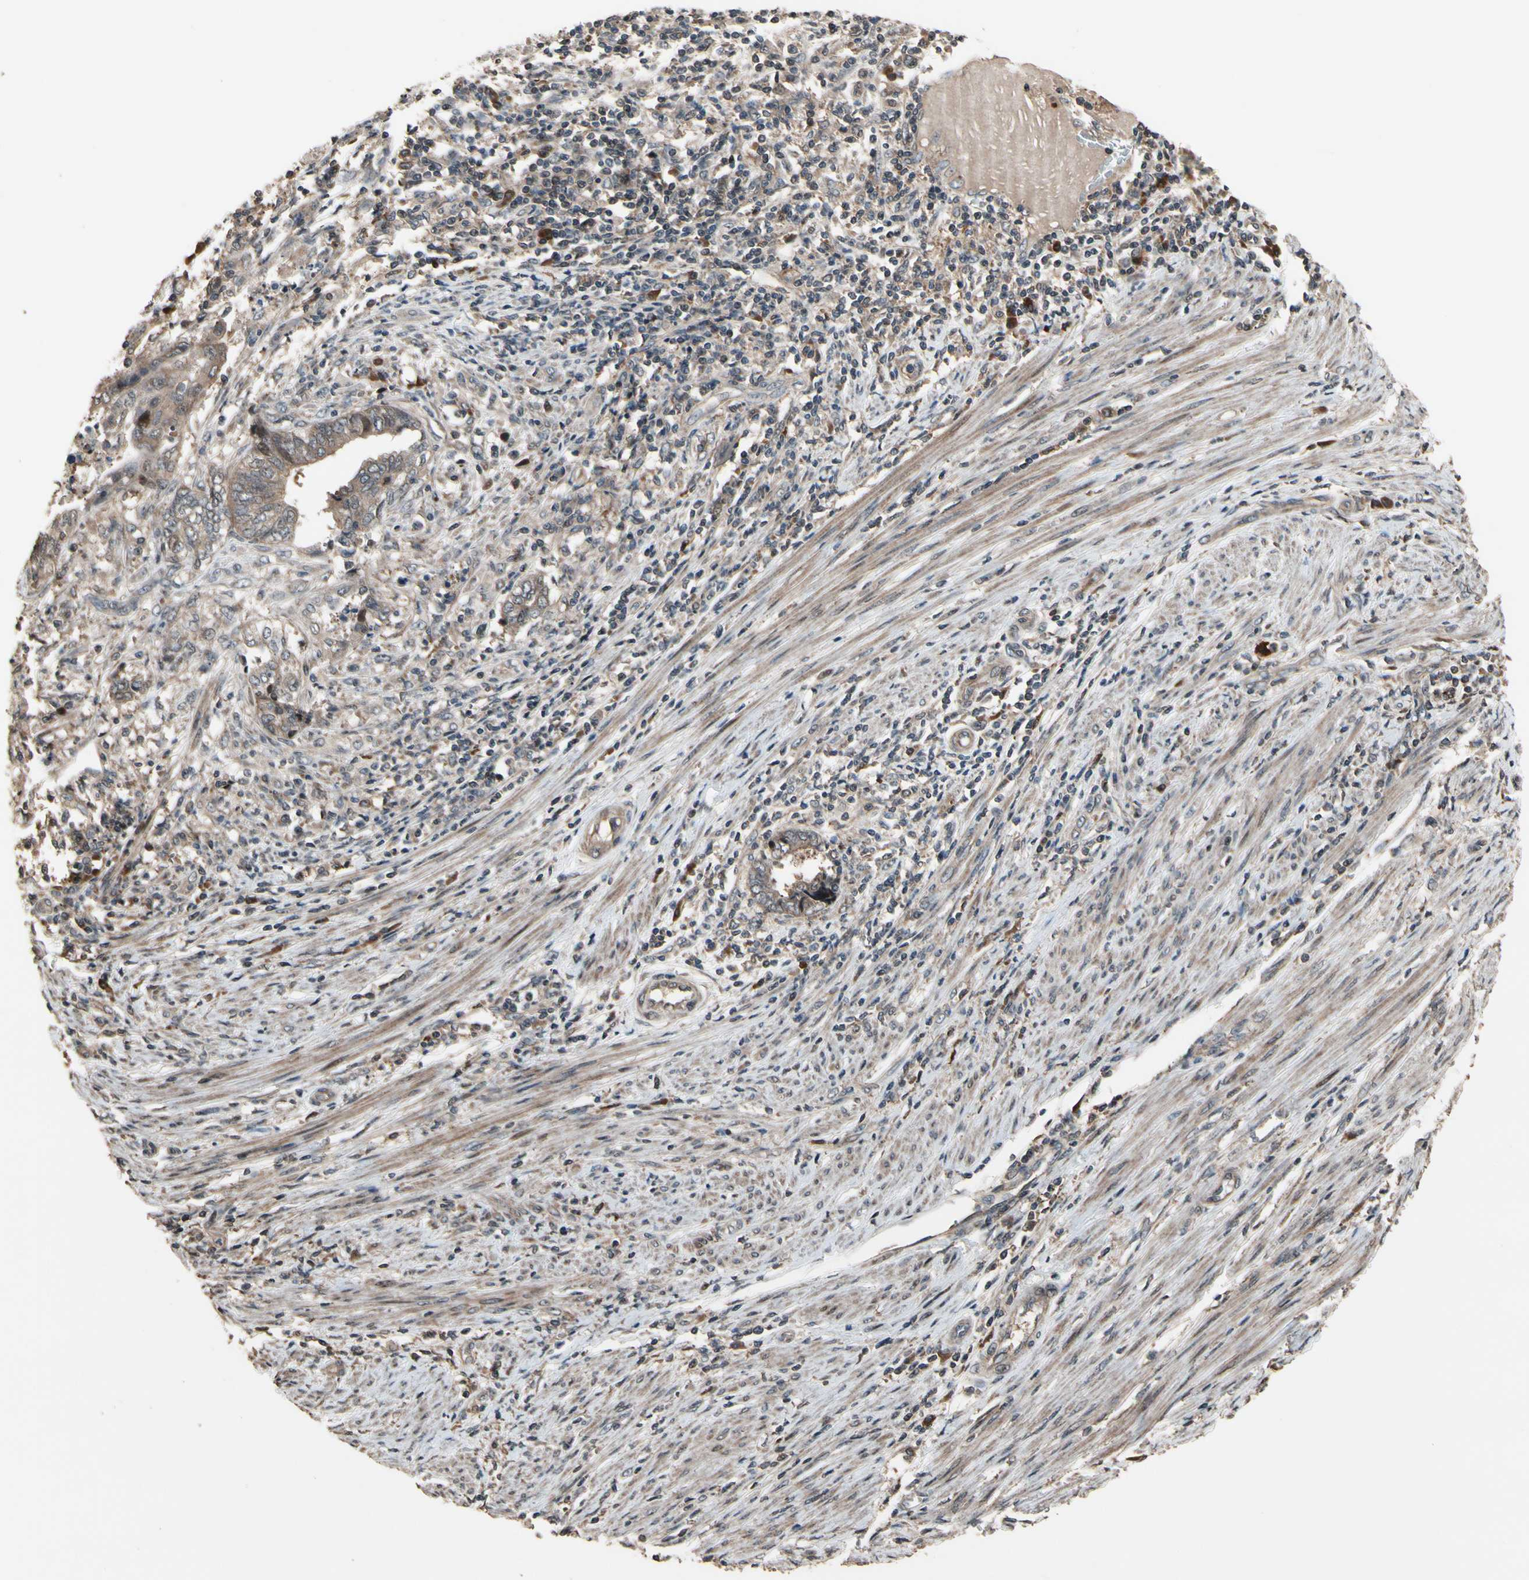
{"staining": {"intensity": "weak", "quantity": ">75%", "location": "cytoplasmic/membranous"}, "tissue": "endometrial cancer", "cell_type": "Tumor cells", "image_type": "cancer", "snomed": [{"axis": "morphology", "description": "Adenocarcinoma, NOS"}, {"axis": "topography", "description": "Uterus"}, {"axis": "topography", "description": "Endometrium"}], "caption": "Endometrial cancer (adenocarcinoma) stained for a protein (brown) displays weak cytoplasmic/membranous positive staining in about >75% of tumor cells.", "gene": "CSF1R", "patient": {"sex": "female", "age": 70}}